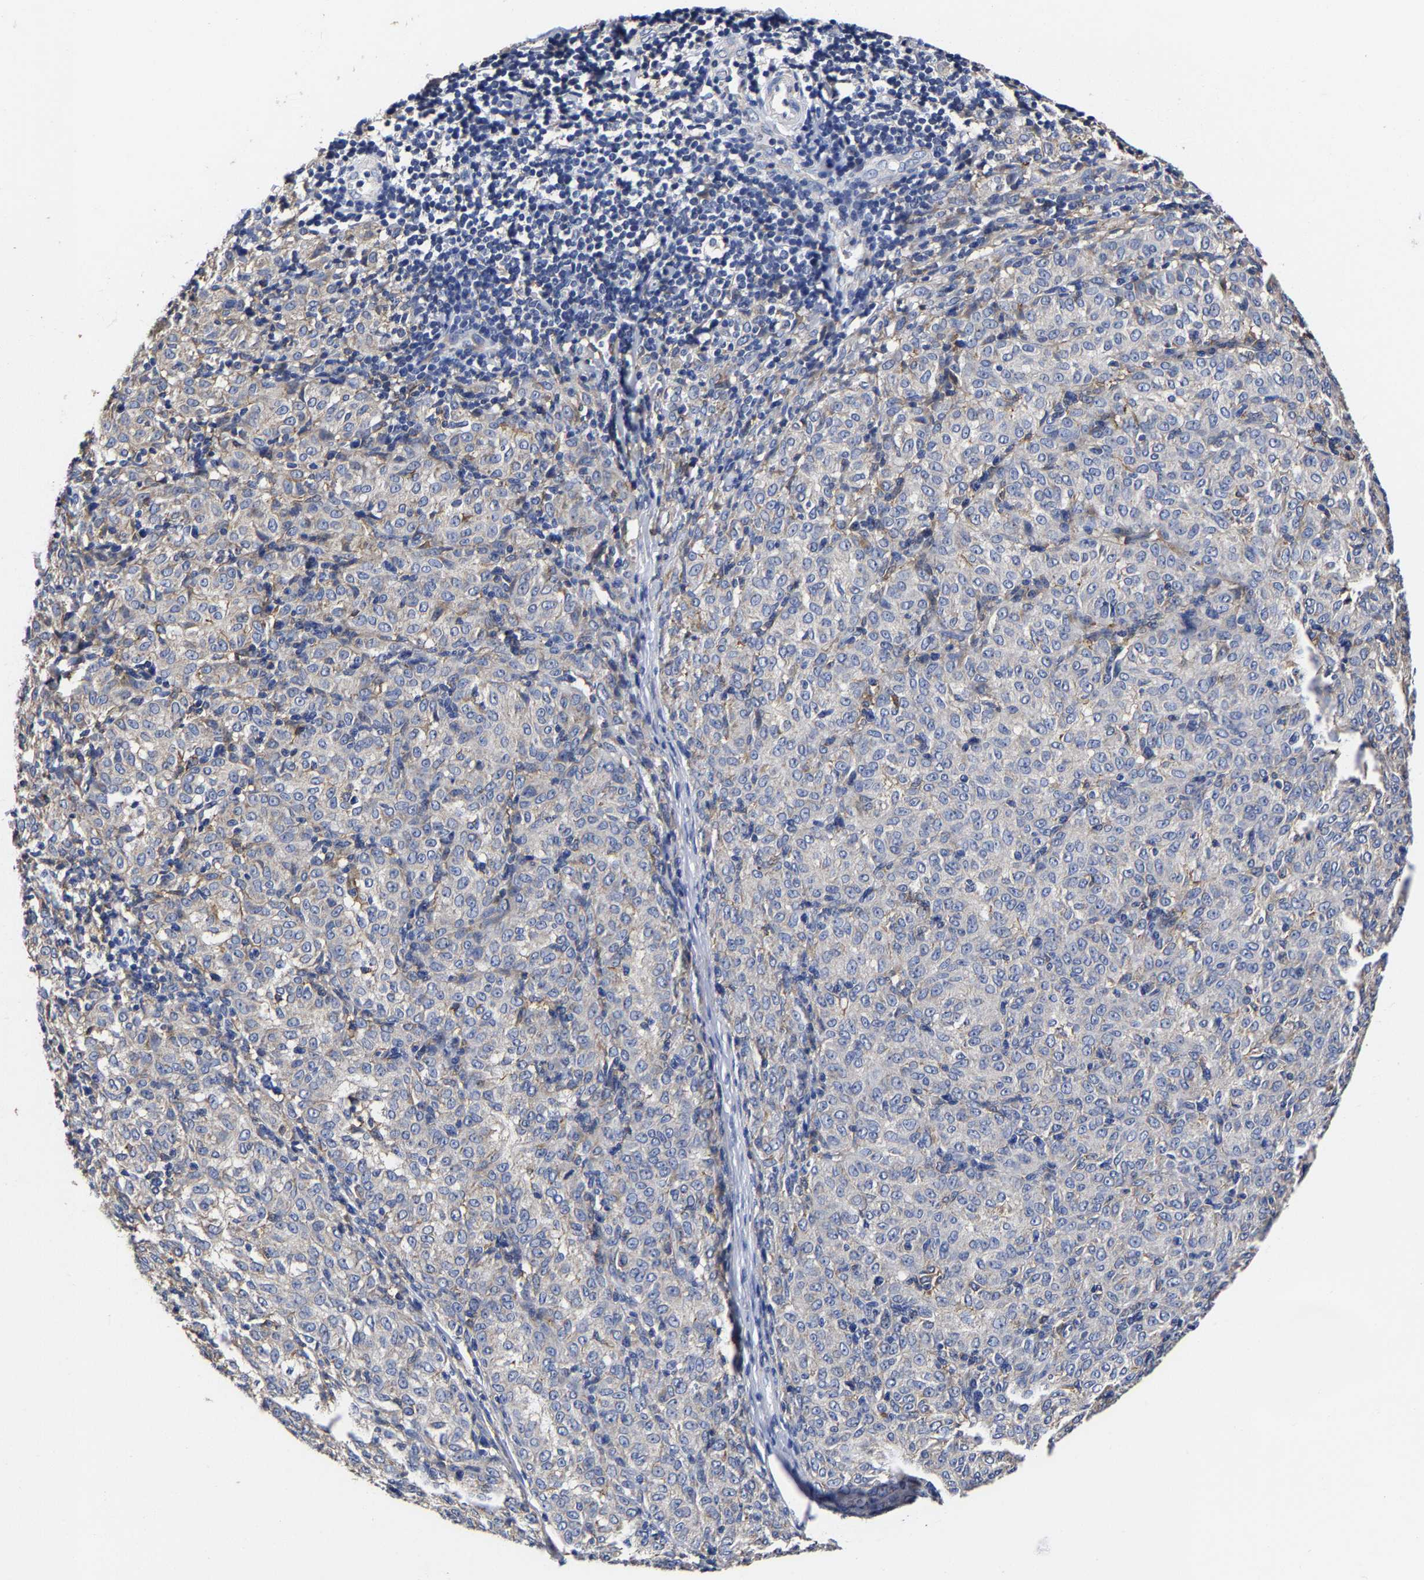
{"staining": {"intensity": "negative", "quantity": "none", "location": "none"}, "tissue": "melanoma", "cell_type": "Tumor cells", "image_type": "cancer", "snomed": [{"axis": "morphology", "description": "Malignant melanoma, NOS"}, {"axis": "topography", "description": "Skin"}], "caption": "A micrograph of melanoma stained for a protein displays no brown staining in tumor cells.", "gene": "AASS", "patient": {"sex": "female", "age": 72}}